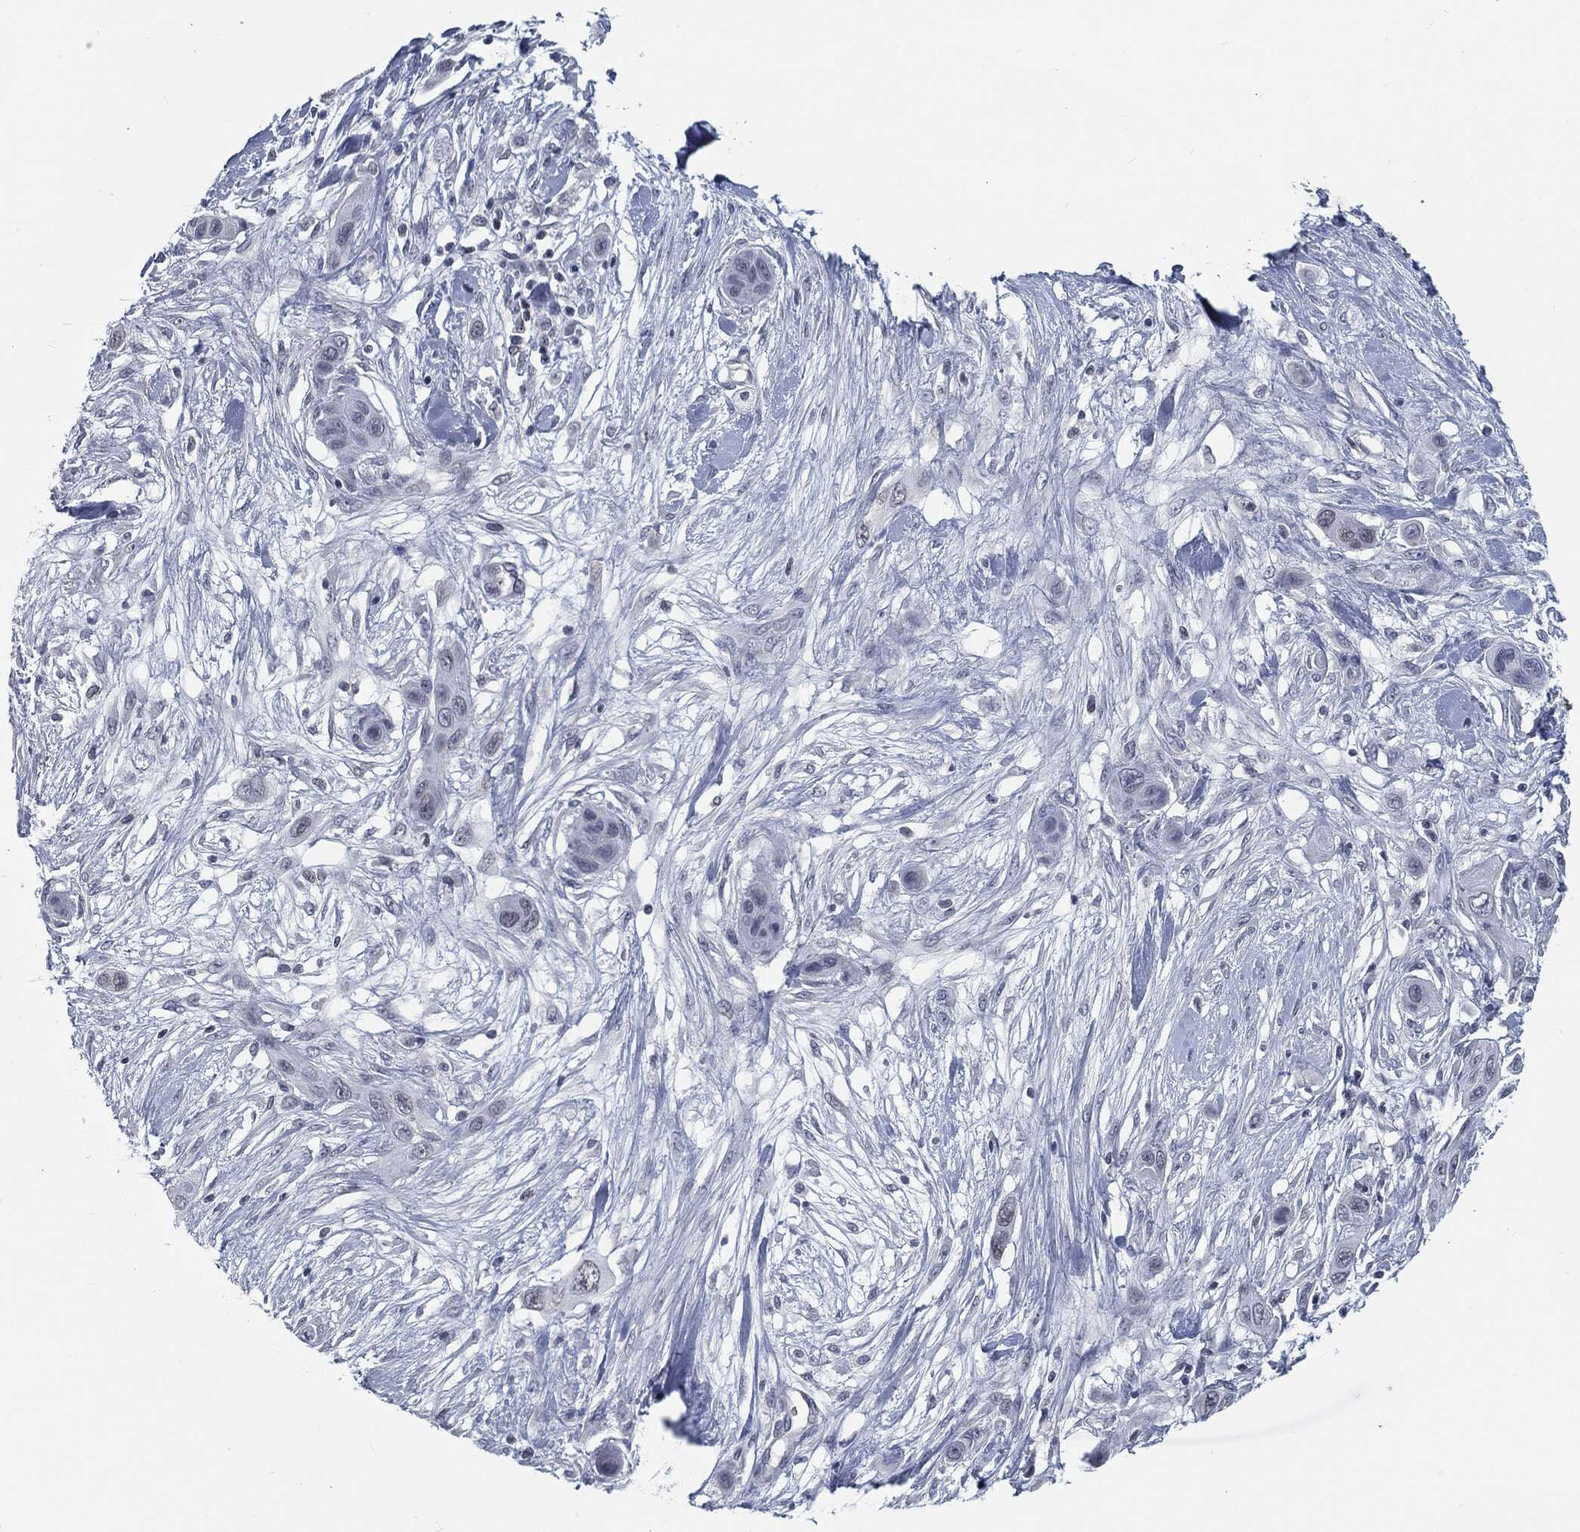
{"staining": {"intensity": "negative", "quantity": "none", "location": "none"}, "tissue": "skin cancer", "cell_type": "Tumor cells", "image_type": "cancer", "snomed": [{"axis": "morphology", "description": "Squamous cell carcinoma, NOS"}, {"axis": "topography", "description": "Skin"}], "caption": "High magnification brightfield microscopy of skin squamous cell carcinoma stained with DAB (brown) and counterstained with hematoxylin (blue): tumor cells show no significant staining.", "gene": "PROM1", "patient": {"sex": "male", "age": 79}}